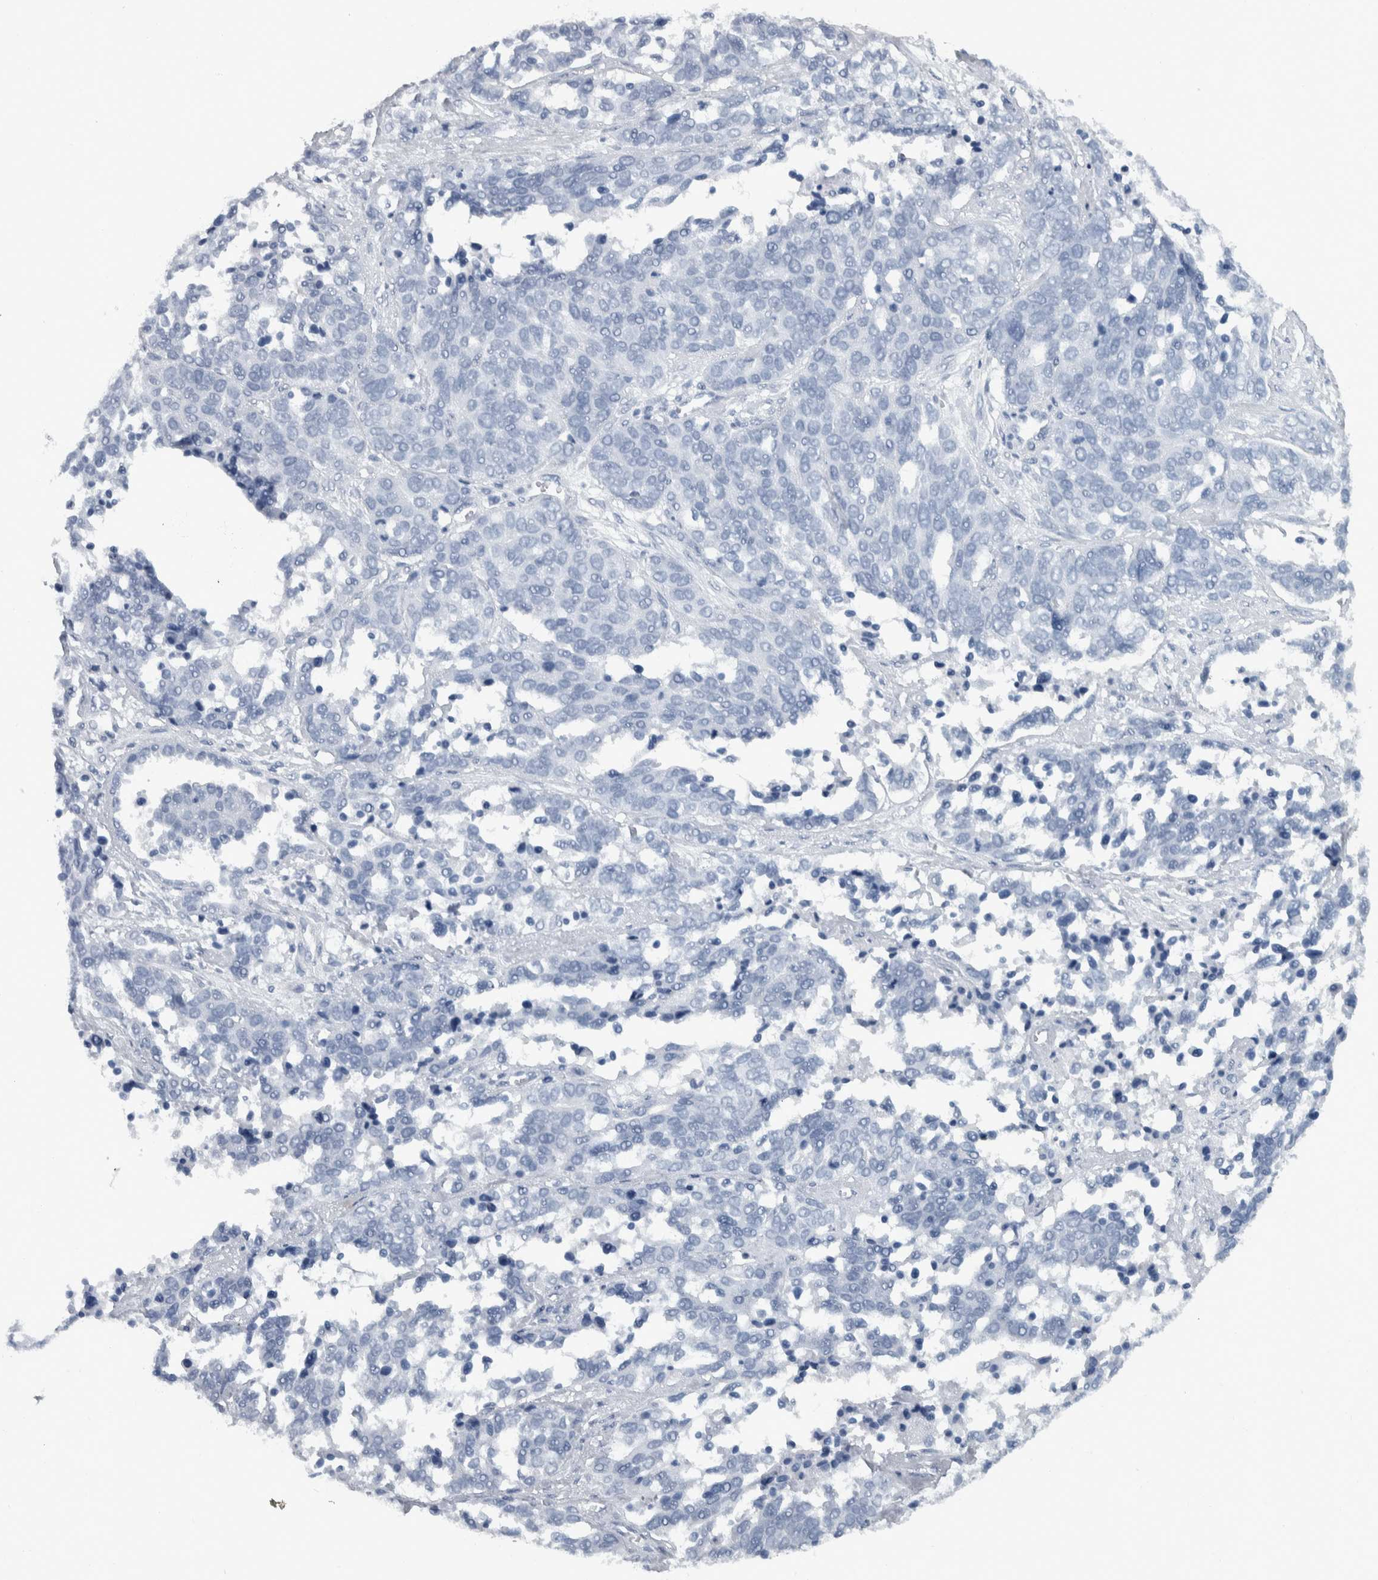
{"staining": {"intensity": "negative", "quantity": "none", "location": "none"}, "tissue": "ovarian cancer", "cell_type": "Tumor cells", "image_type": "cancer", "snomed": [{"axis": "morphology", "description": "Cystadenocarcinoma, serous, NOS"}, {"axis": "topography", "description": "Ovary"}], "caption": "Protein analysis of ovarian cancer shows no significant expression in tumor cells.", "gene": "CDH17", "patient": {"sex": "female", "age": 44}}